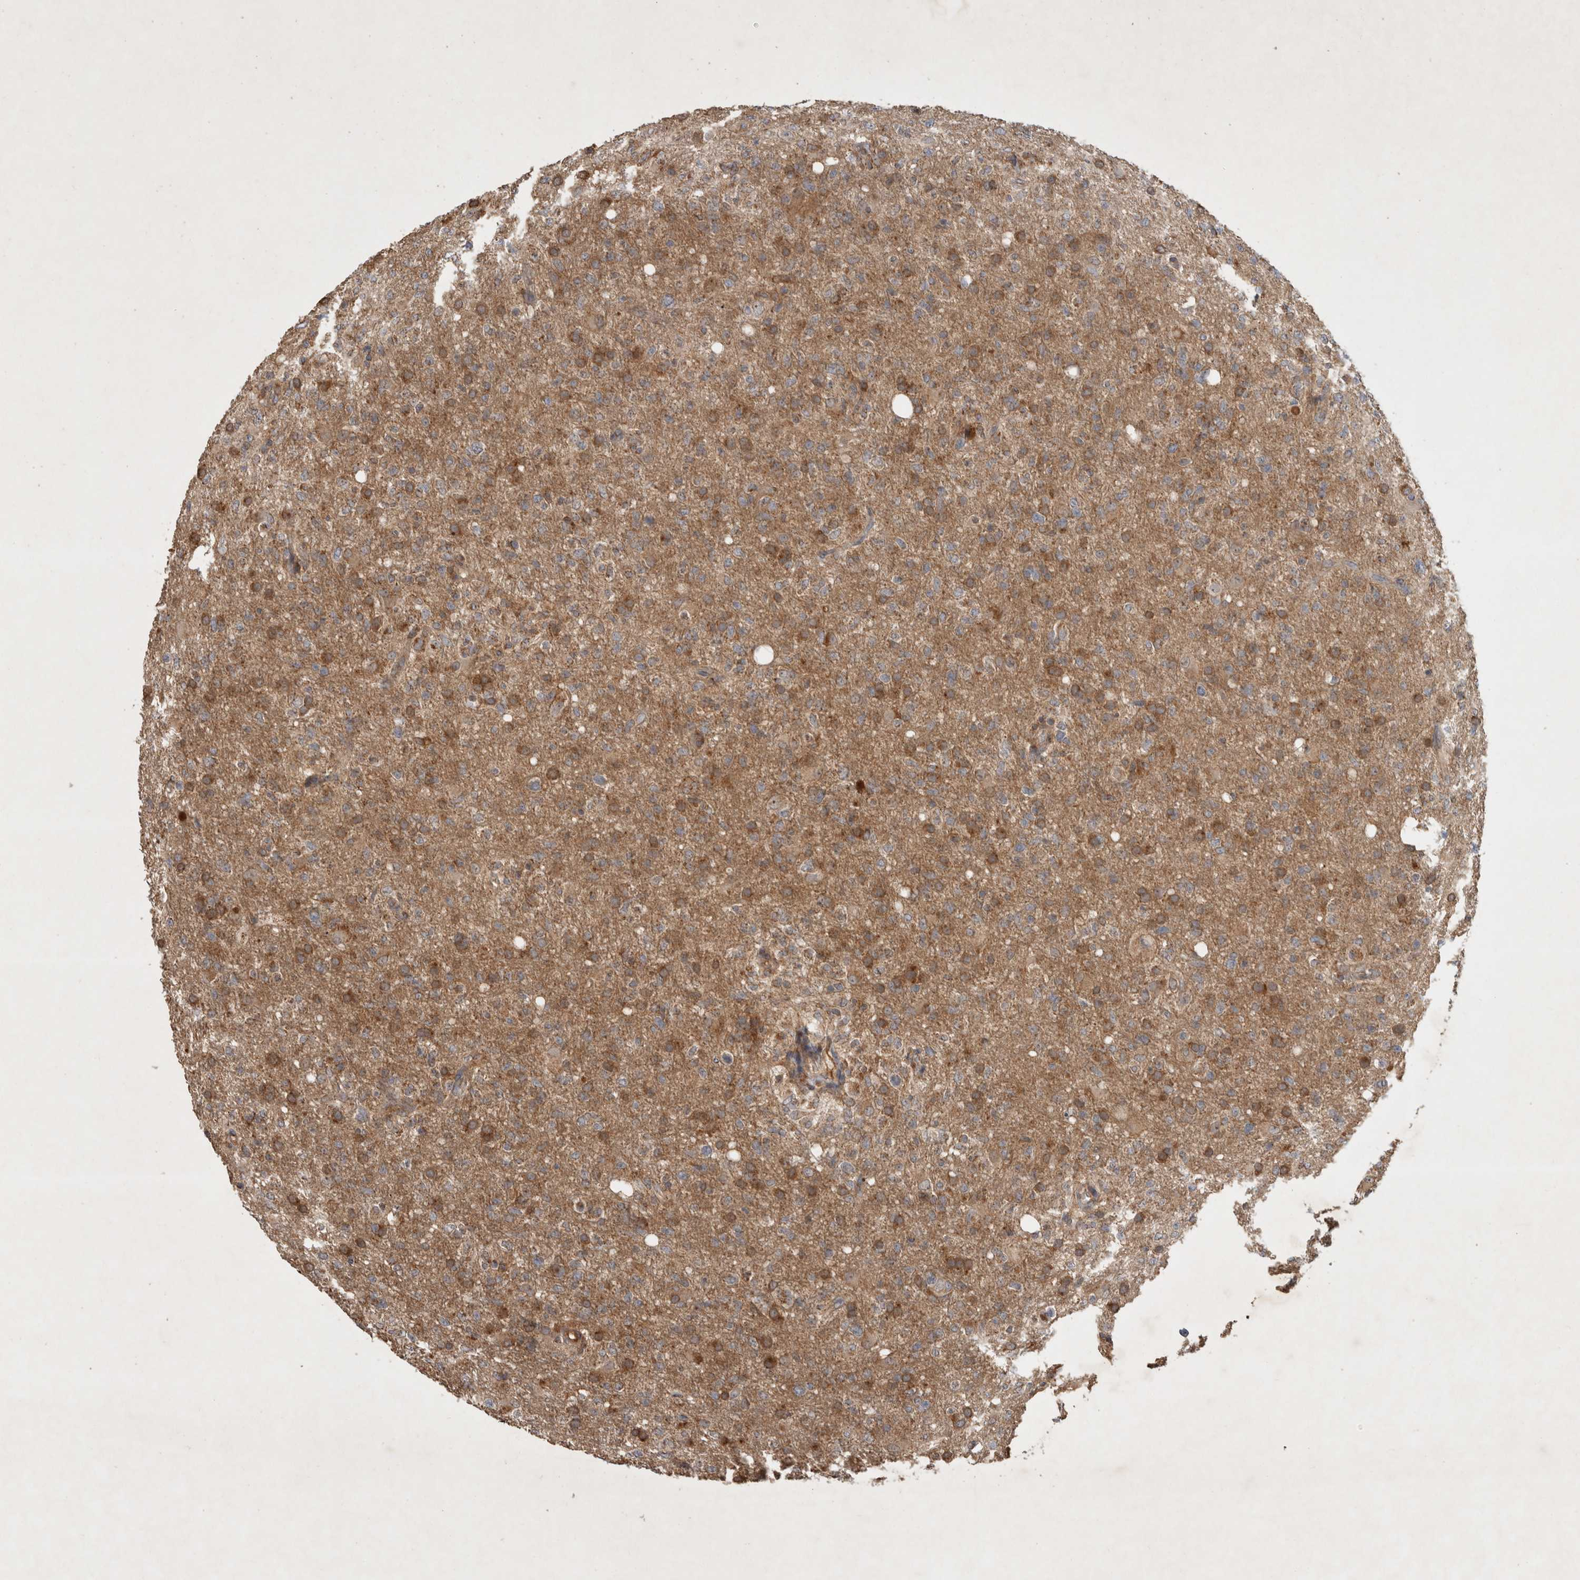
{"staining": {"intensity": "moderate", "quantity": "25%-75%", "location": "cytoplasmic/membranous"}, "tissue": "glioma", "cell_type": "Tumor cells", "image_type": "cancer", "snomed": [{"axis": "morphology", "description": "Glioma, malignant, High grade"}, {"axis": "topography", "description": "Brain"}], "caption": "High-magnification brightfield microscopy of high-grade glioma (malignant) stained with DAB (brown) and counterstained with hematoxylin (blue). tumor cells exhibit moderate cytoplasmic/membranous staining is present in approximately25%-75% of cells.", "gene": "SERAC1", "patient": {"sex": "female", "age": 57}}